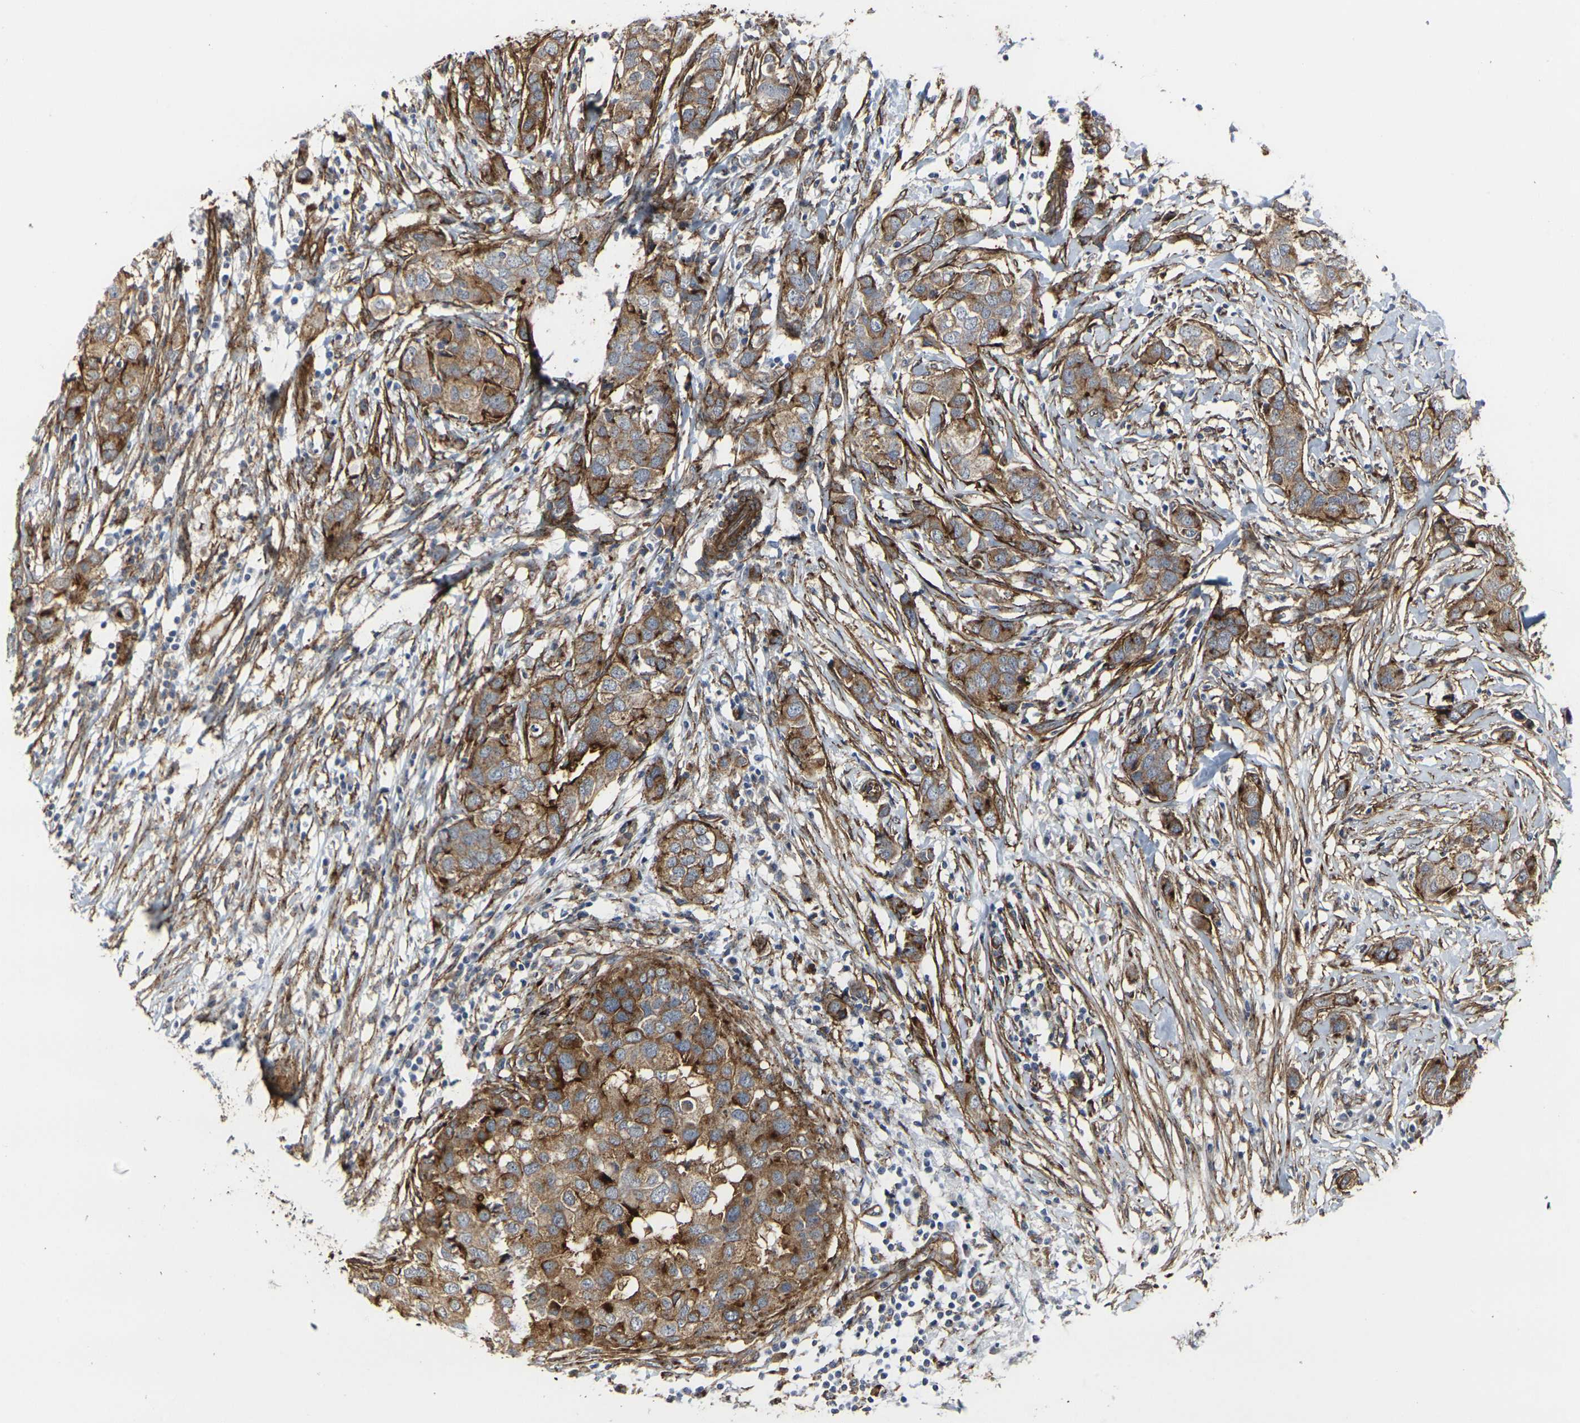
{"staining": {"intensity": "moderate", "quantity": ">75%", "location": "cytoplasmic/membranous"}, "tissue": "breast cancer", "cell_type": "Tumor cells", "image_type": "cancer", "snomed": [{"axis": "morphology", "description": "Duct carcinoma"}, {"axis": "topography", "description": "Breast"}], "caption": "An immunohistochemistry (IHC) photomicrograph of neoplastic tissue is shown. Protein staining in brown highlights moderate cytoplasmic/membranous positivity in breast cancer (intraductal carcinoma) within tumor cells.", "gene": "MYOF", "patient": {"sex": "female", "age": 50}}